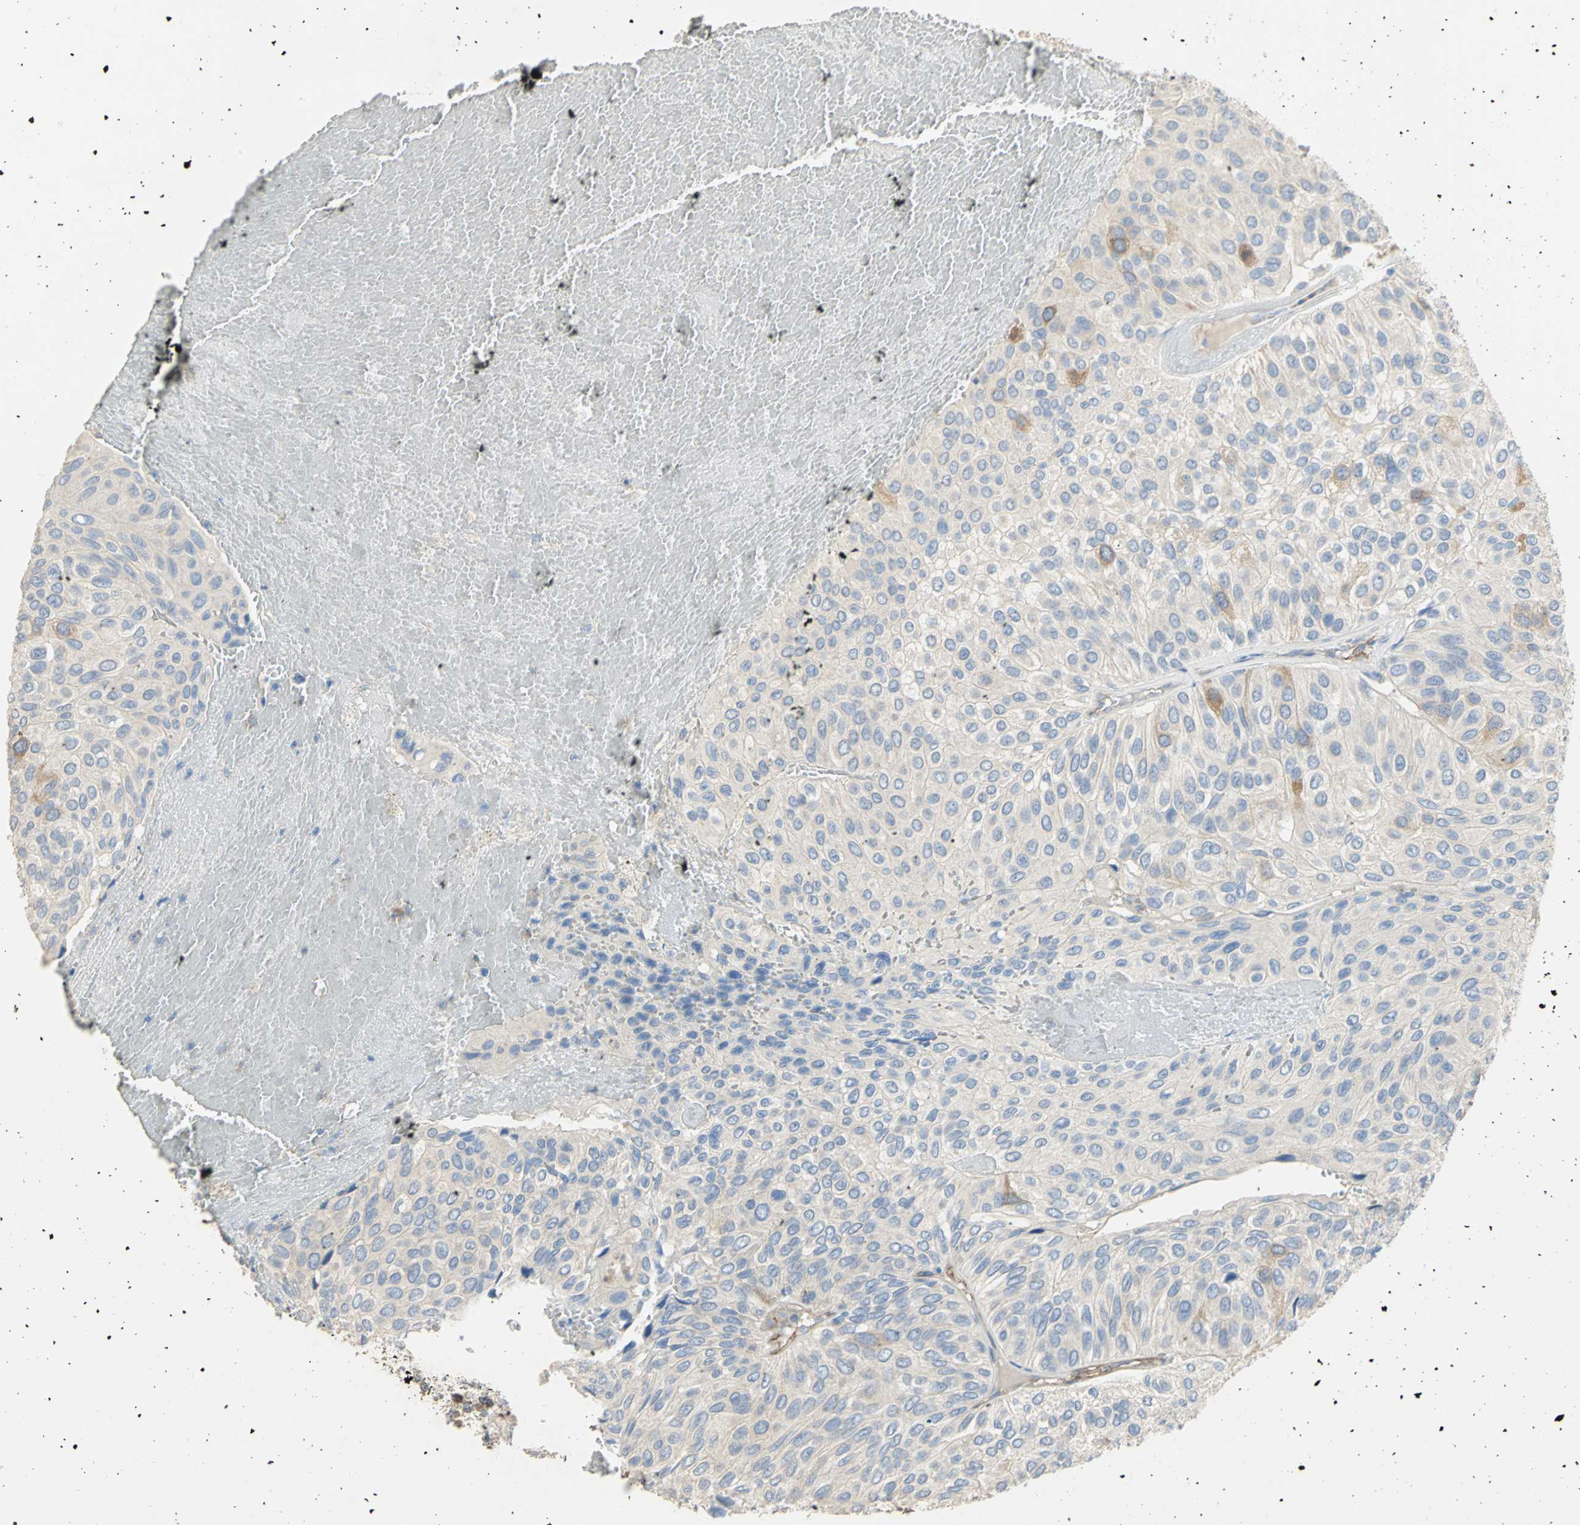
{"staining": {"intensity": "moderate", "quantity": "<25%", "location": "cytoplasmic/membranous"}, "tissue": "urothelial cancer", "cell_type": "Tumor cells", "image_type": "cancer", "snomed": [{"axis": "morphology", "description": "Urothelial carcinoma, High grade"}, {"axis": "topography", "description": "Urinary bladder"}], "caption": "High-power microscopy captured an IHC image of high-grade urothelial carcinoma, revealing moderate cytoplasmic/membranous positivity in approximately <25% of tumor cells.", "gene": "DLGAP5", "patient": {"sex": "male", "age": 66}}